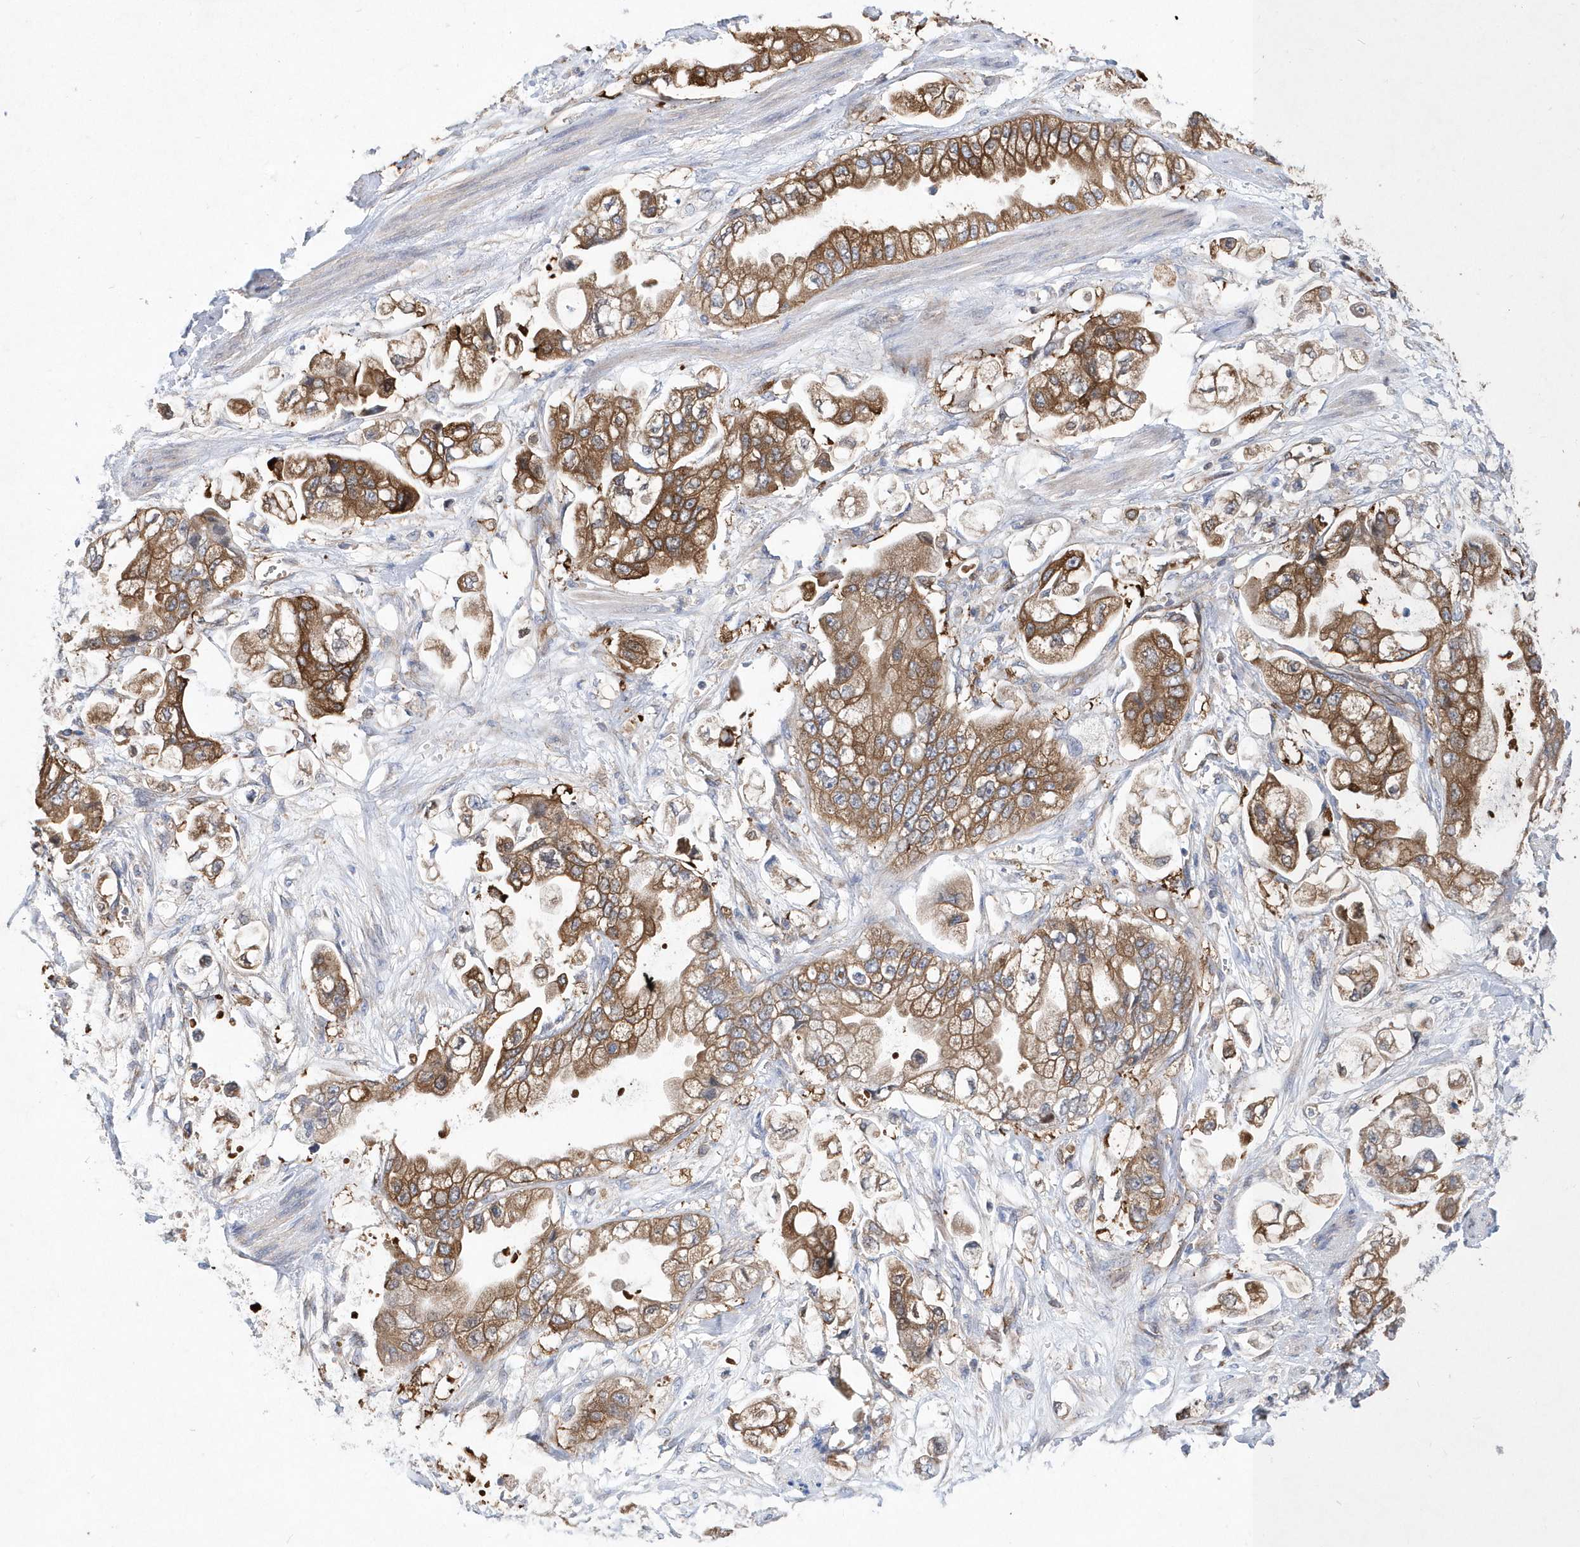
{"staining": {"intensity": "moderate", "quantity": ">75%", "location": "cytoplasmic/membranous"}, "tissue": "stomach cancer", "cell_type": "Tumor cells", "image_type": "cancer", "snomed": [{"axis": "morphology", "description": "Adenocarcinoma, NOS"}, {"axis": "topography", "description": "Stomach"}], "caption": "Protein staining of stomach cancer (adenocarcinoma) tissue demonstrates moderate cytoplasmic/membranous staining in about >75% of tumor cells.", "gene": "JKAMP", "patient": {"sex": "male", "age": 62}}